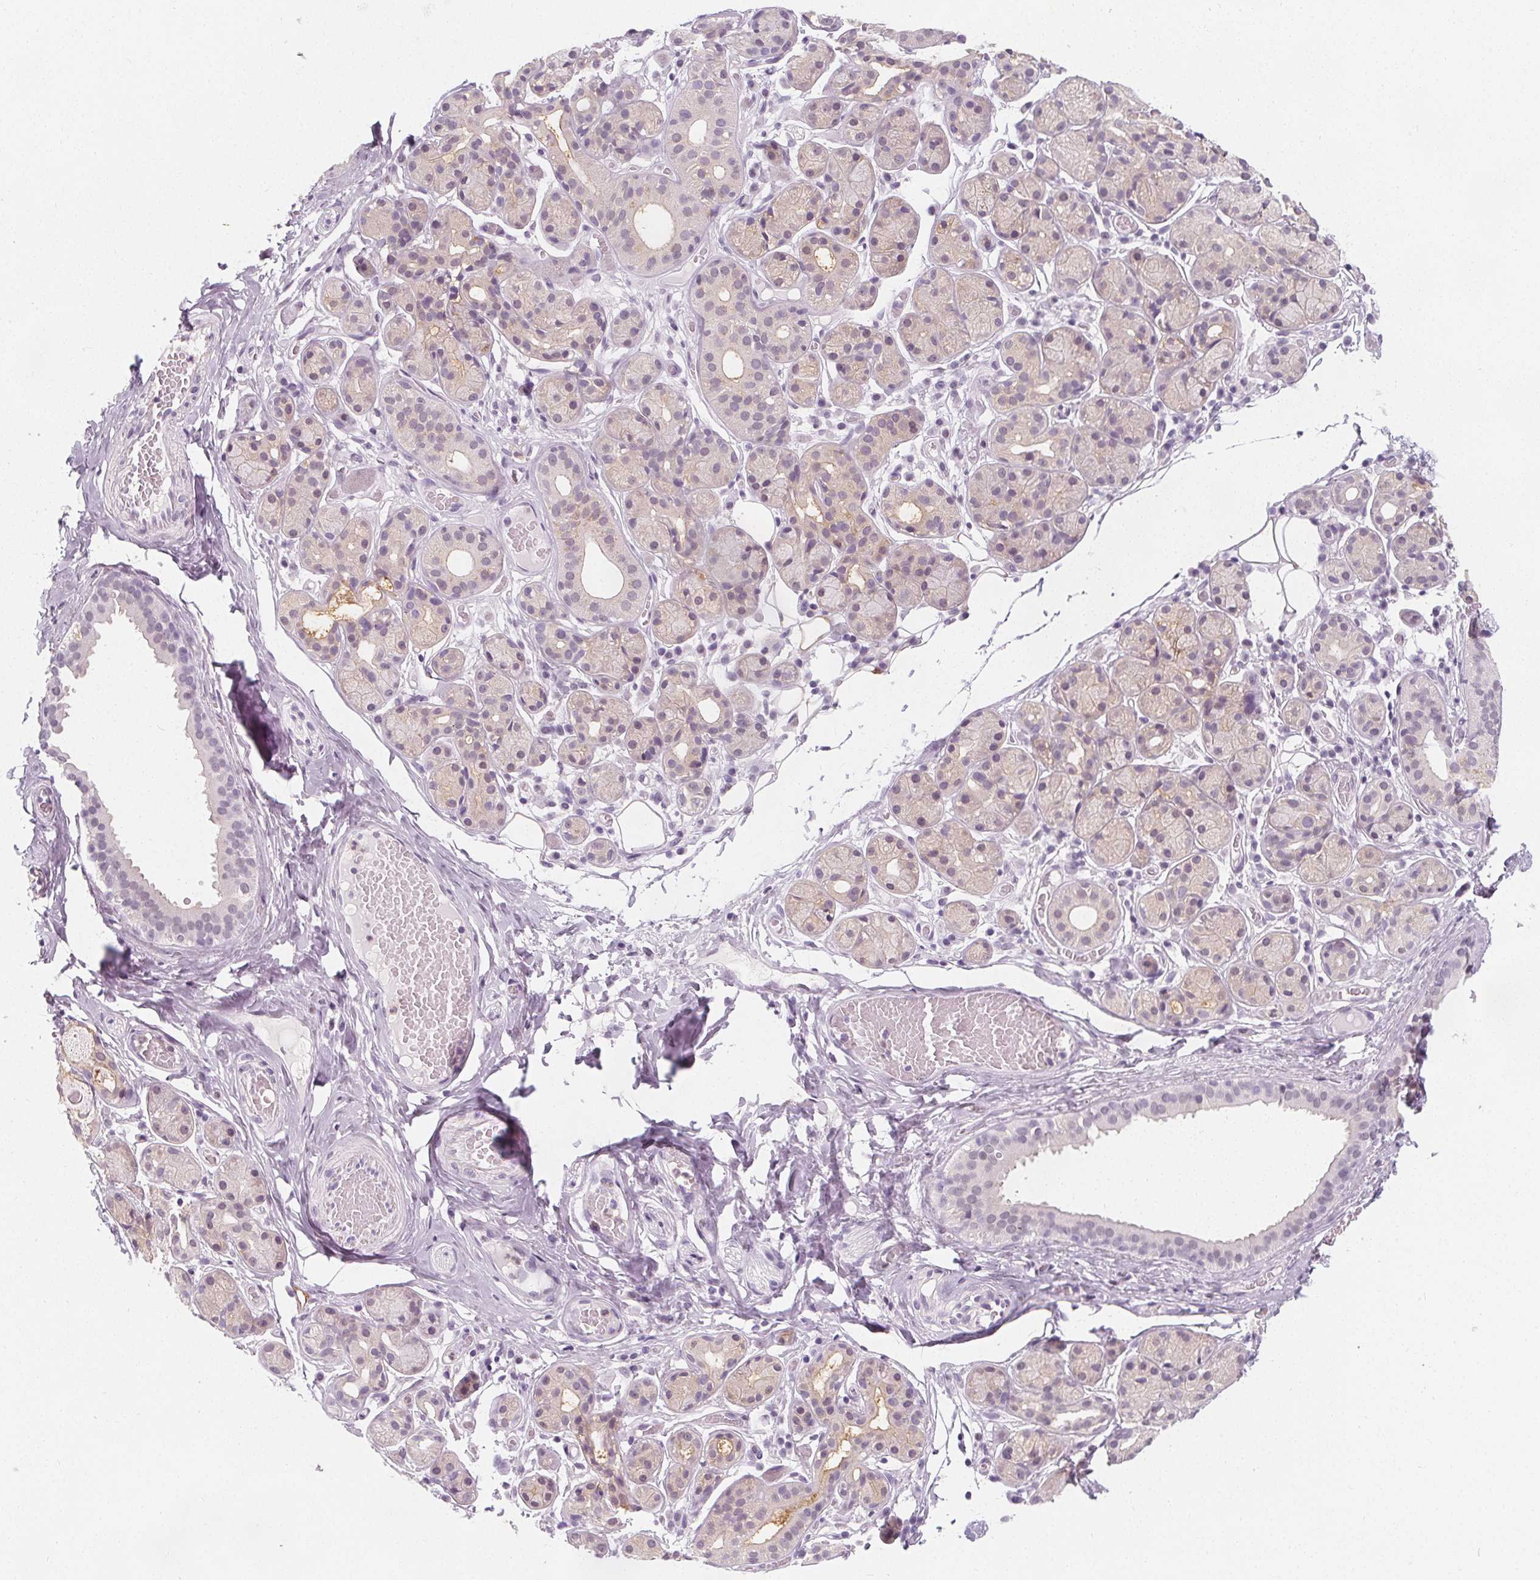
{"staining": {"intensity": "weak", "quantity": "<25%", "location": "cytoplasmic/membranous"}, "tissue": "salivary gland", "cell_type": "Glandular cells", "image_type": "normal", "snomed": [{"axis": "morphology", "description": "Normal tissue, NOS"}, {"axis": "topography", "description": "Salivary gland"}, {"axis": "topography", "description": "Peripheral nerve tissue"}], "caption": "This is a histopathology image of immunohistochemistry (IHC) staining of normal salivary gland, which shows no expression in glandular cells.", "gene": "UGP2", "patient": {"sex": "male", "age": 71}}